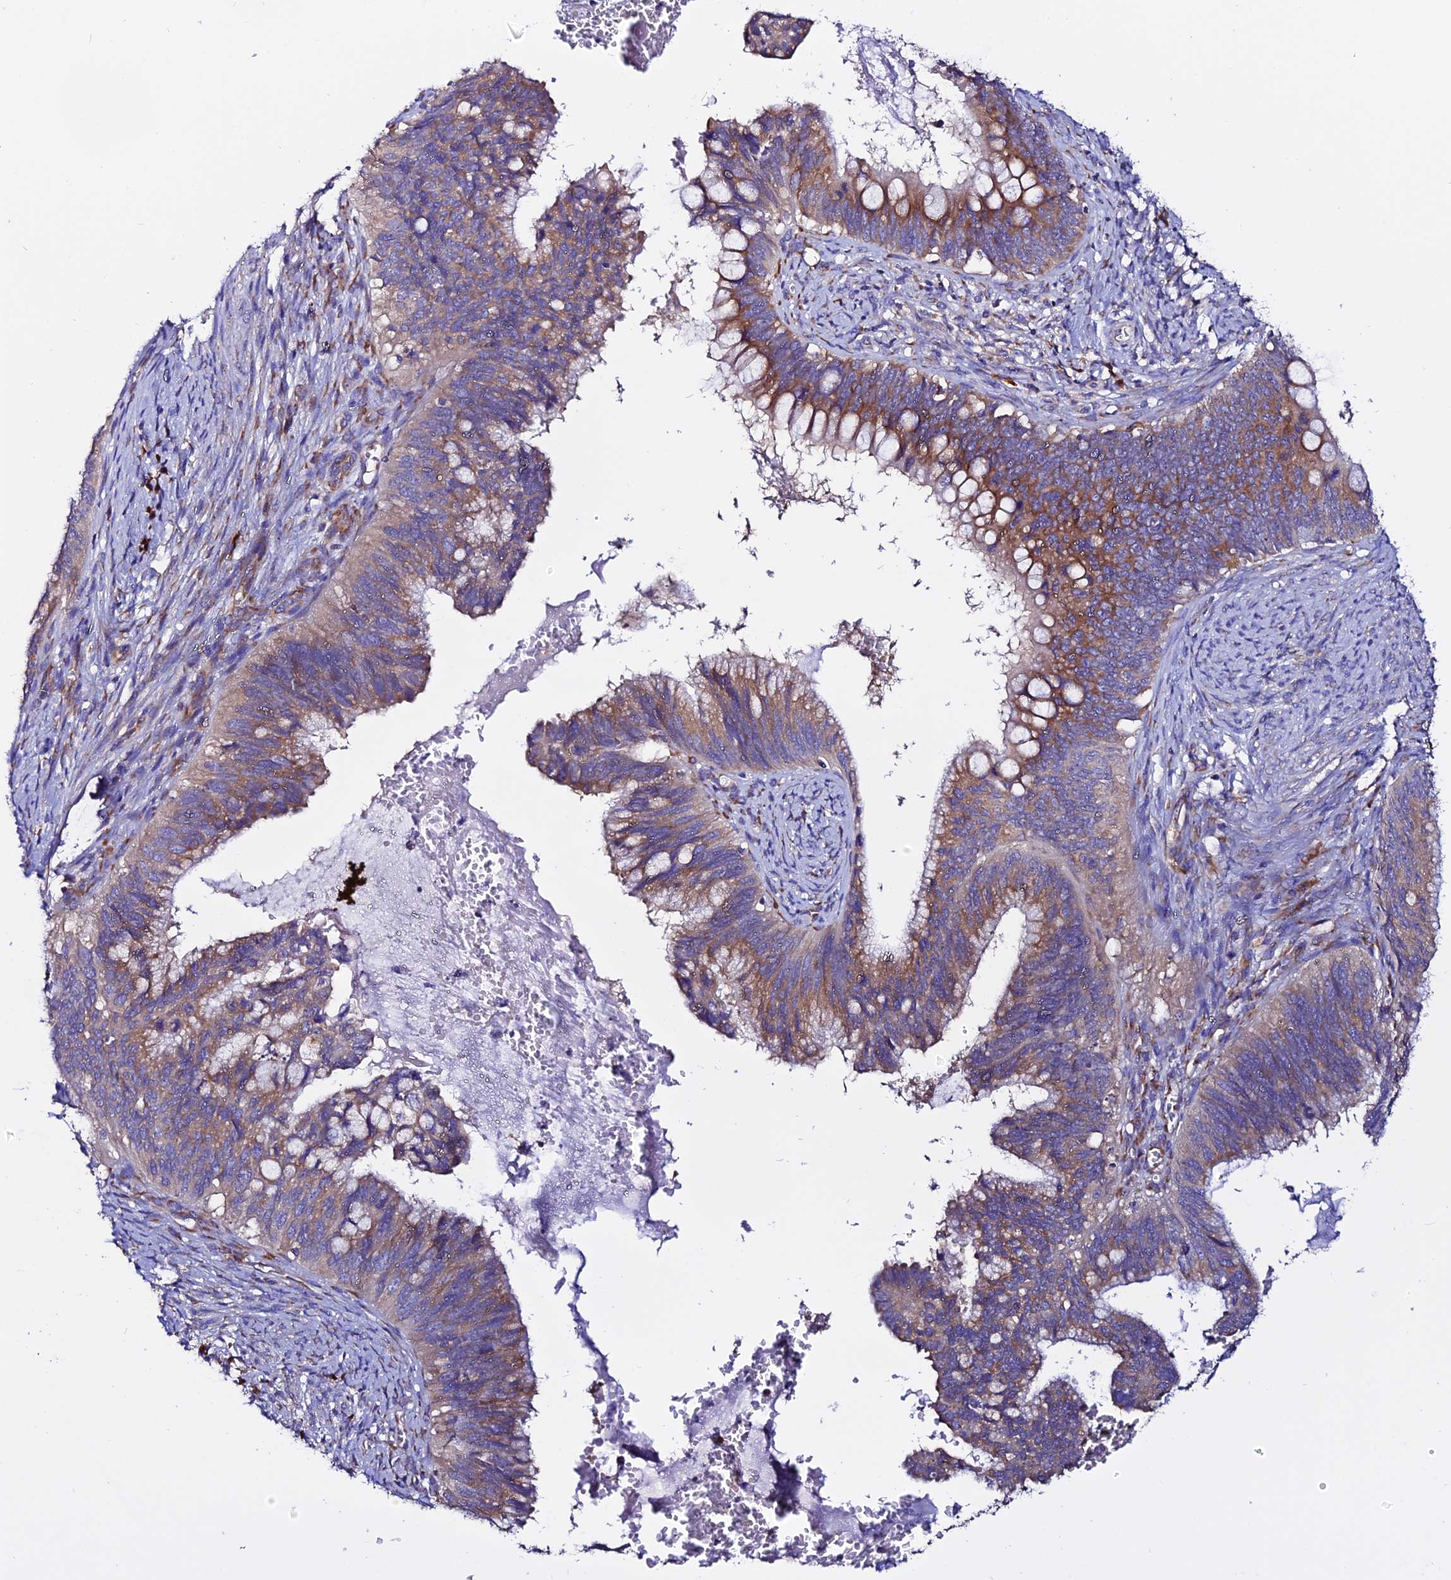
{"staining": {"intensity": "moderate", "quantity": ">75%", "location": "cytoplasmic/membranous"}, "tissue": "cervical cancer", "cell_type": "Tumor cells", "image_type": "cancer", "snomed": [{"axis": "morphology", "description": "Adenocarcinoma, NOS"}, {"axis": "topography", "description": "Cervix"}], "caption": "Brown immunohistochemical staining in human cervical cancer exhibits moderate cytoplasmic/membranous positivity in about >75% of tumor cells.", "gene": "EEF1G", "patient": {"sex": "female", "age": 42}}